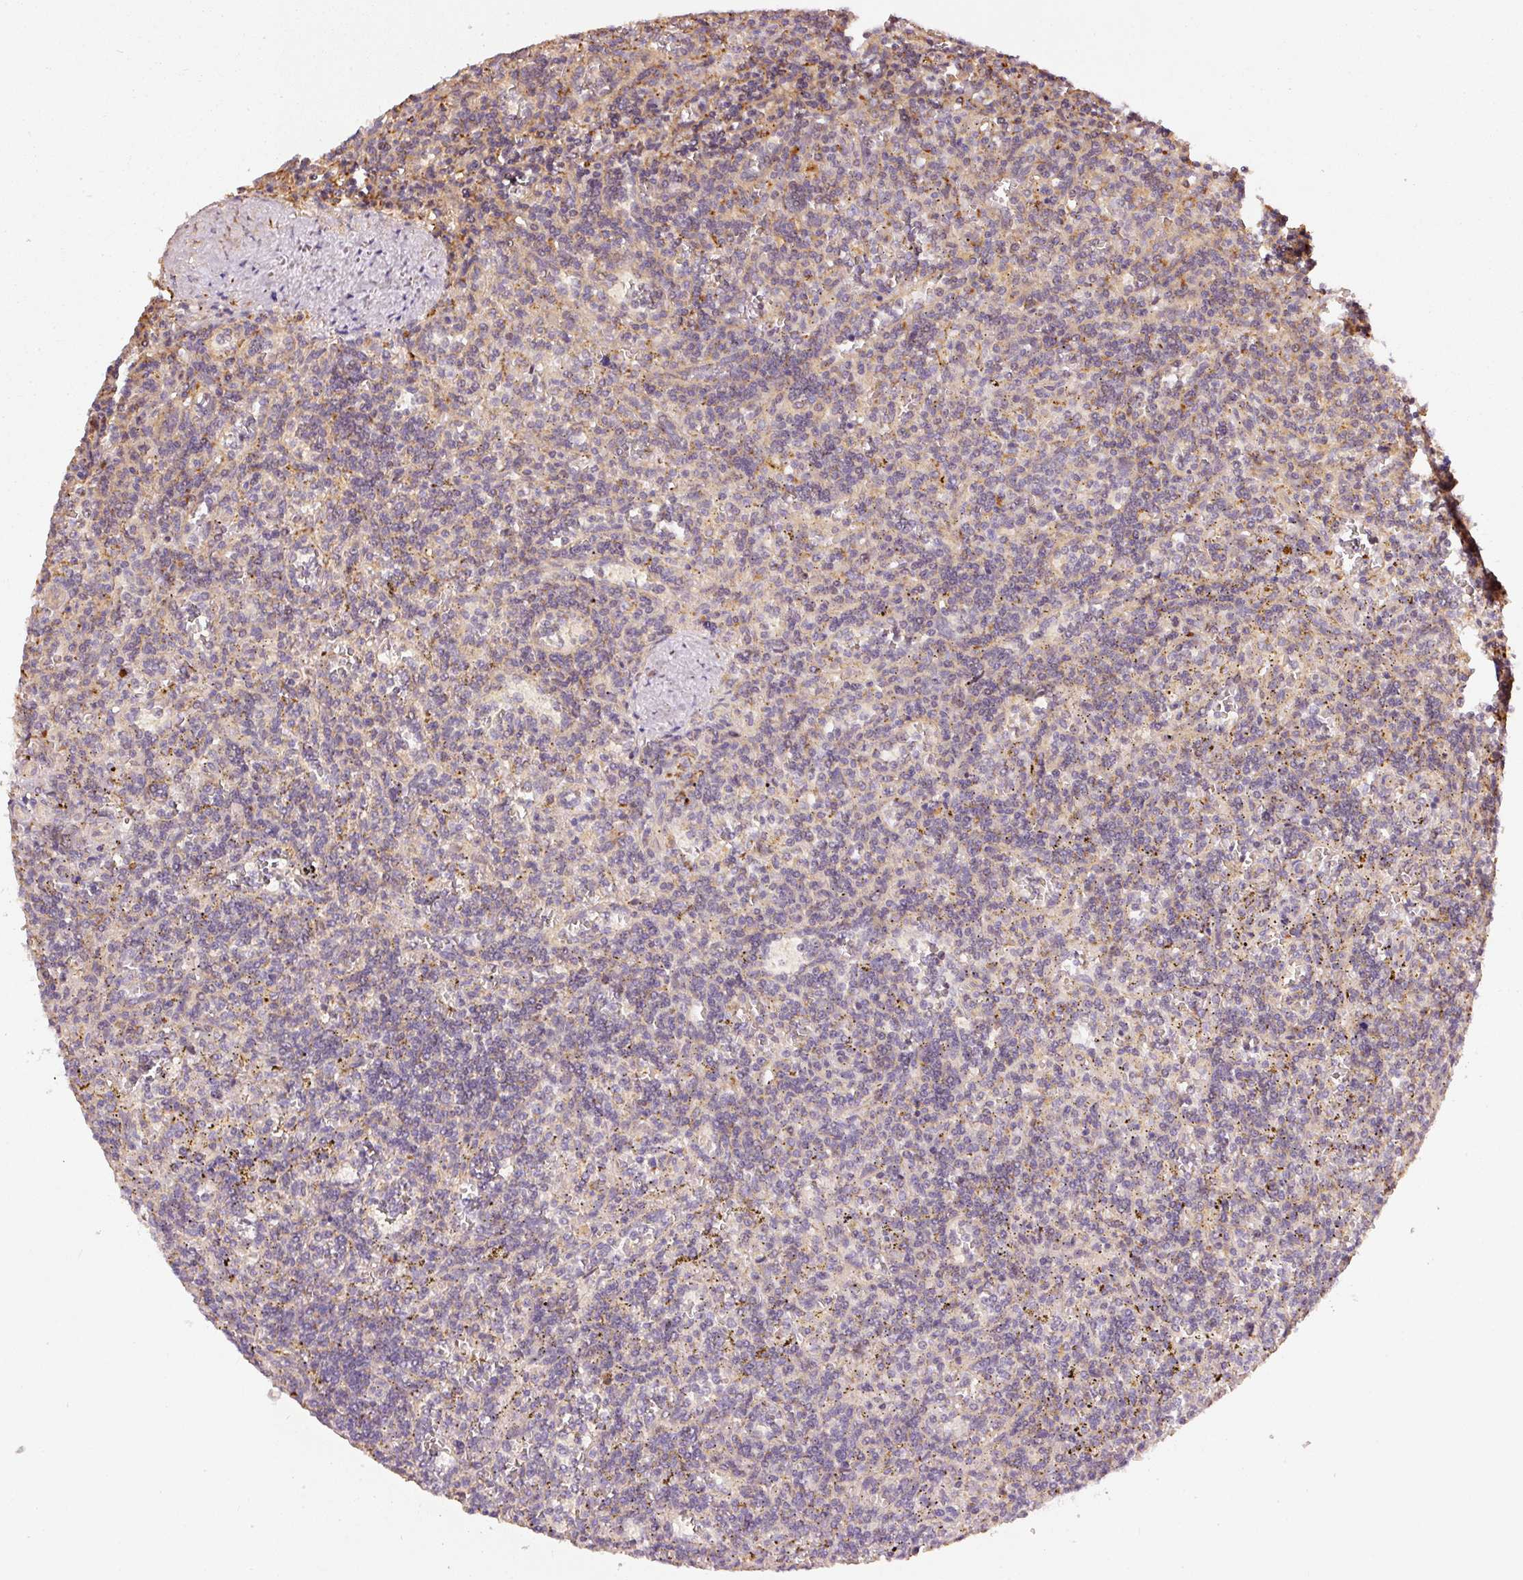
{"staining": {"intensity": "negative", "quantity": "none", "location": "none"}, "tissue": "lymphoma", "cell_type": "Tumor cells", "image_type": "cancer", "snomed": [{"axis": "morphology", "description": "Malignant lymphoma, non-Hodgkin's type, Low grade"}, {"axis": "topography", "description": "Spleen"}], "caption": "Immunohistochemistry of human low-grade malignant lymphoma, non-Hodgkin's type reveals no staining in tumor cells.", "gene": "MTHFD1L", "patient": {"sex": "male", "age": 73}}